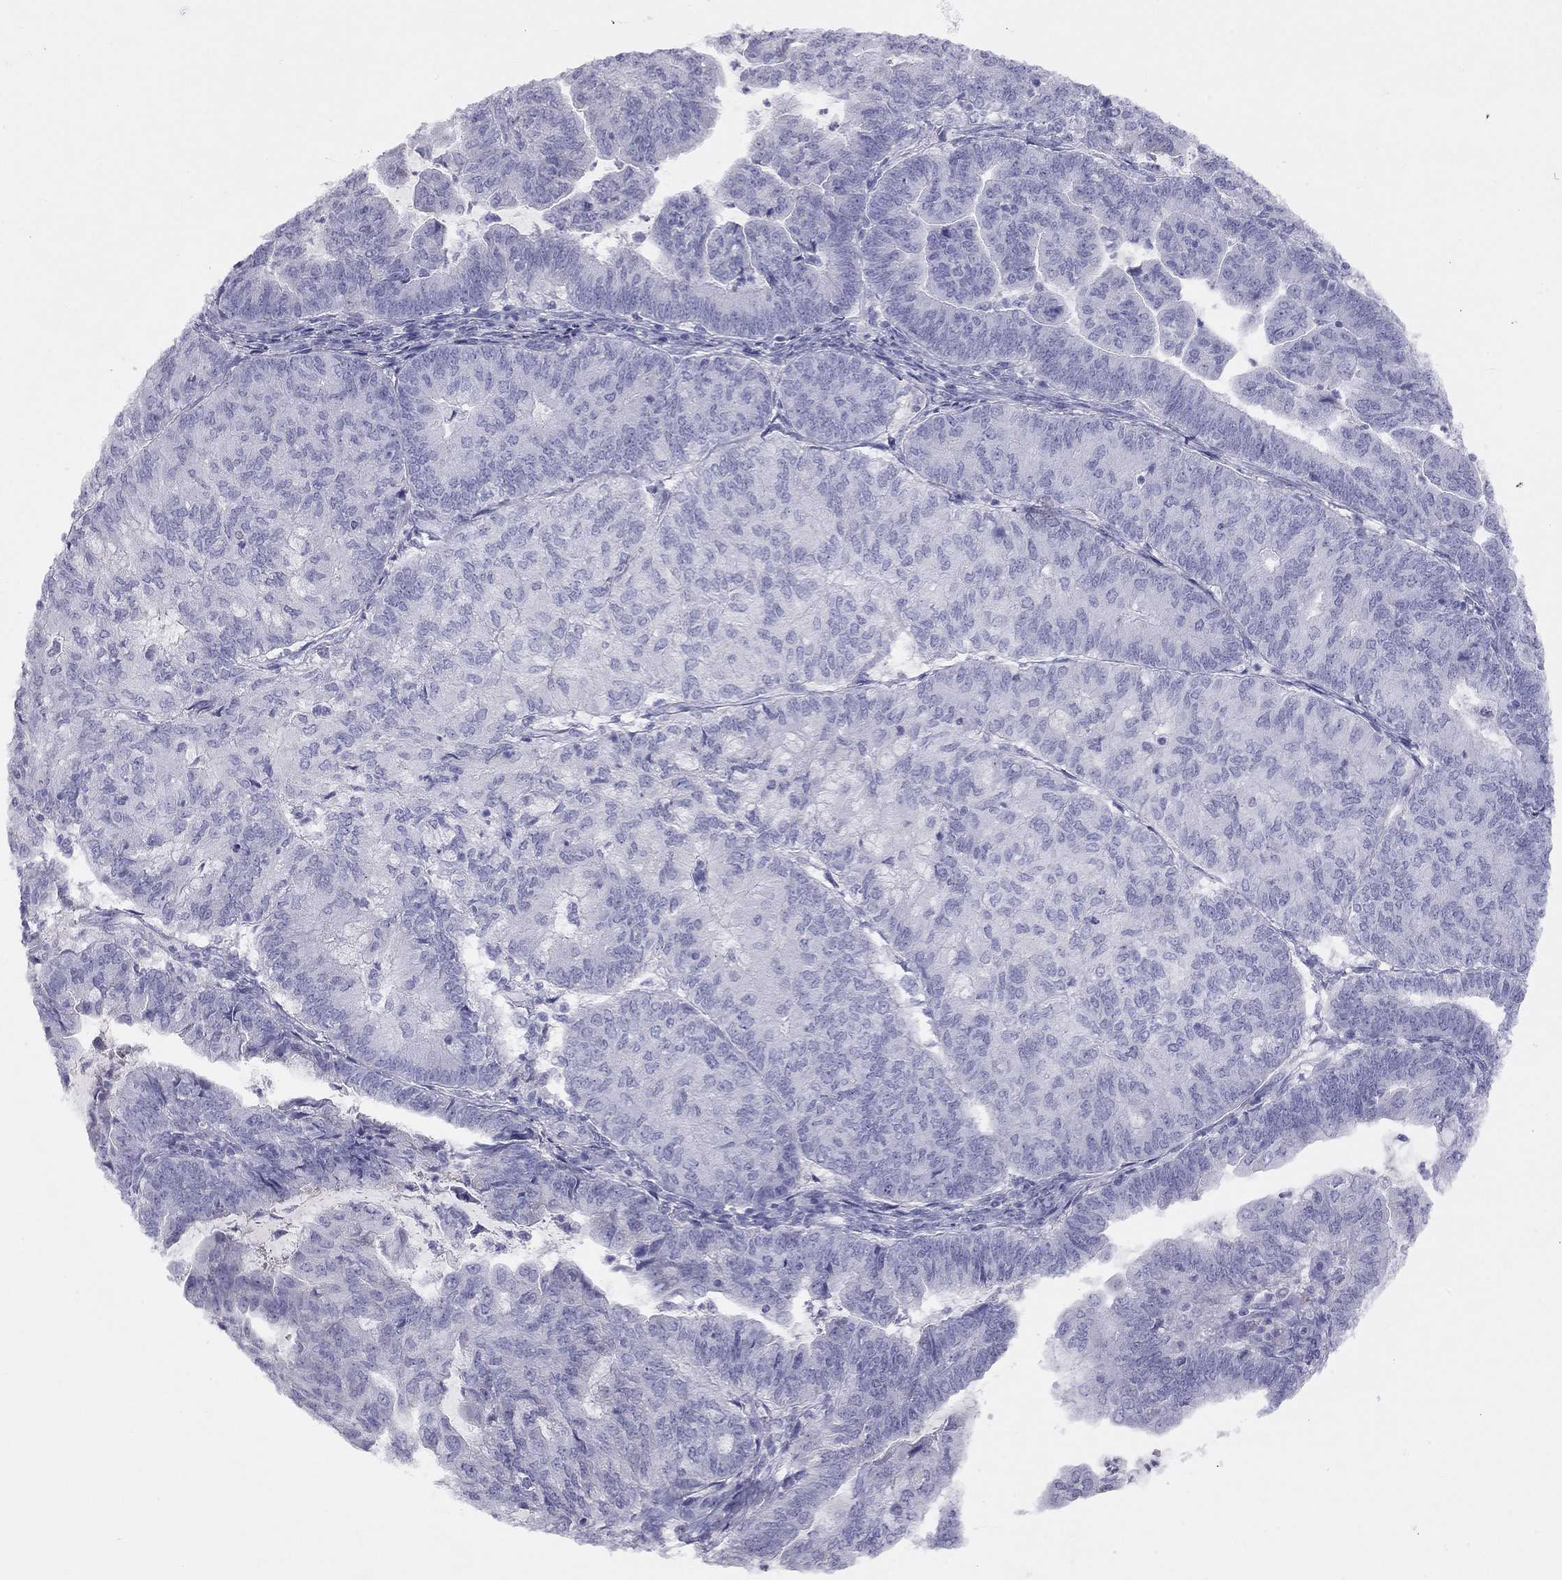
{"staining": {"intensity": "negative", "quantity": "none", "location": "none"}, "tissue": "endometrial cancer", "cell_type": "Tumor cells", "image_type": "cancer", "snomed": [{"axis": "morphology", "description": "Adenocarcinoma, NOS"}, {"axis": "topography", "description": "Endometrium"}], "caption": "Immunohistochemical staining of human endometrial cancer (adenocarcinoma) displays no significant positivity in tumor cells. (Immunohistochemistry, brightfield microscopy, high magnification).", "gene": "KLRG1", "patient": {"sex": "female", "age": 82}}